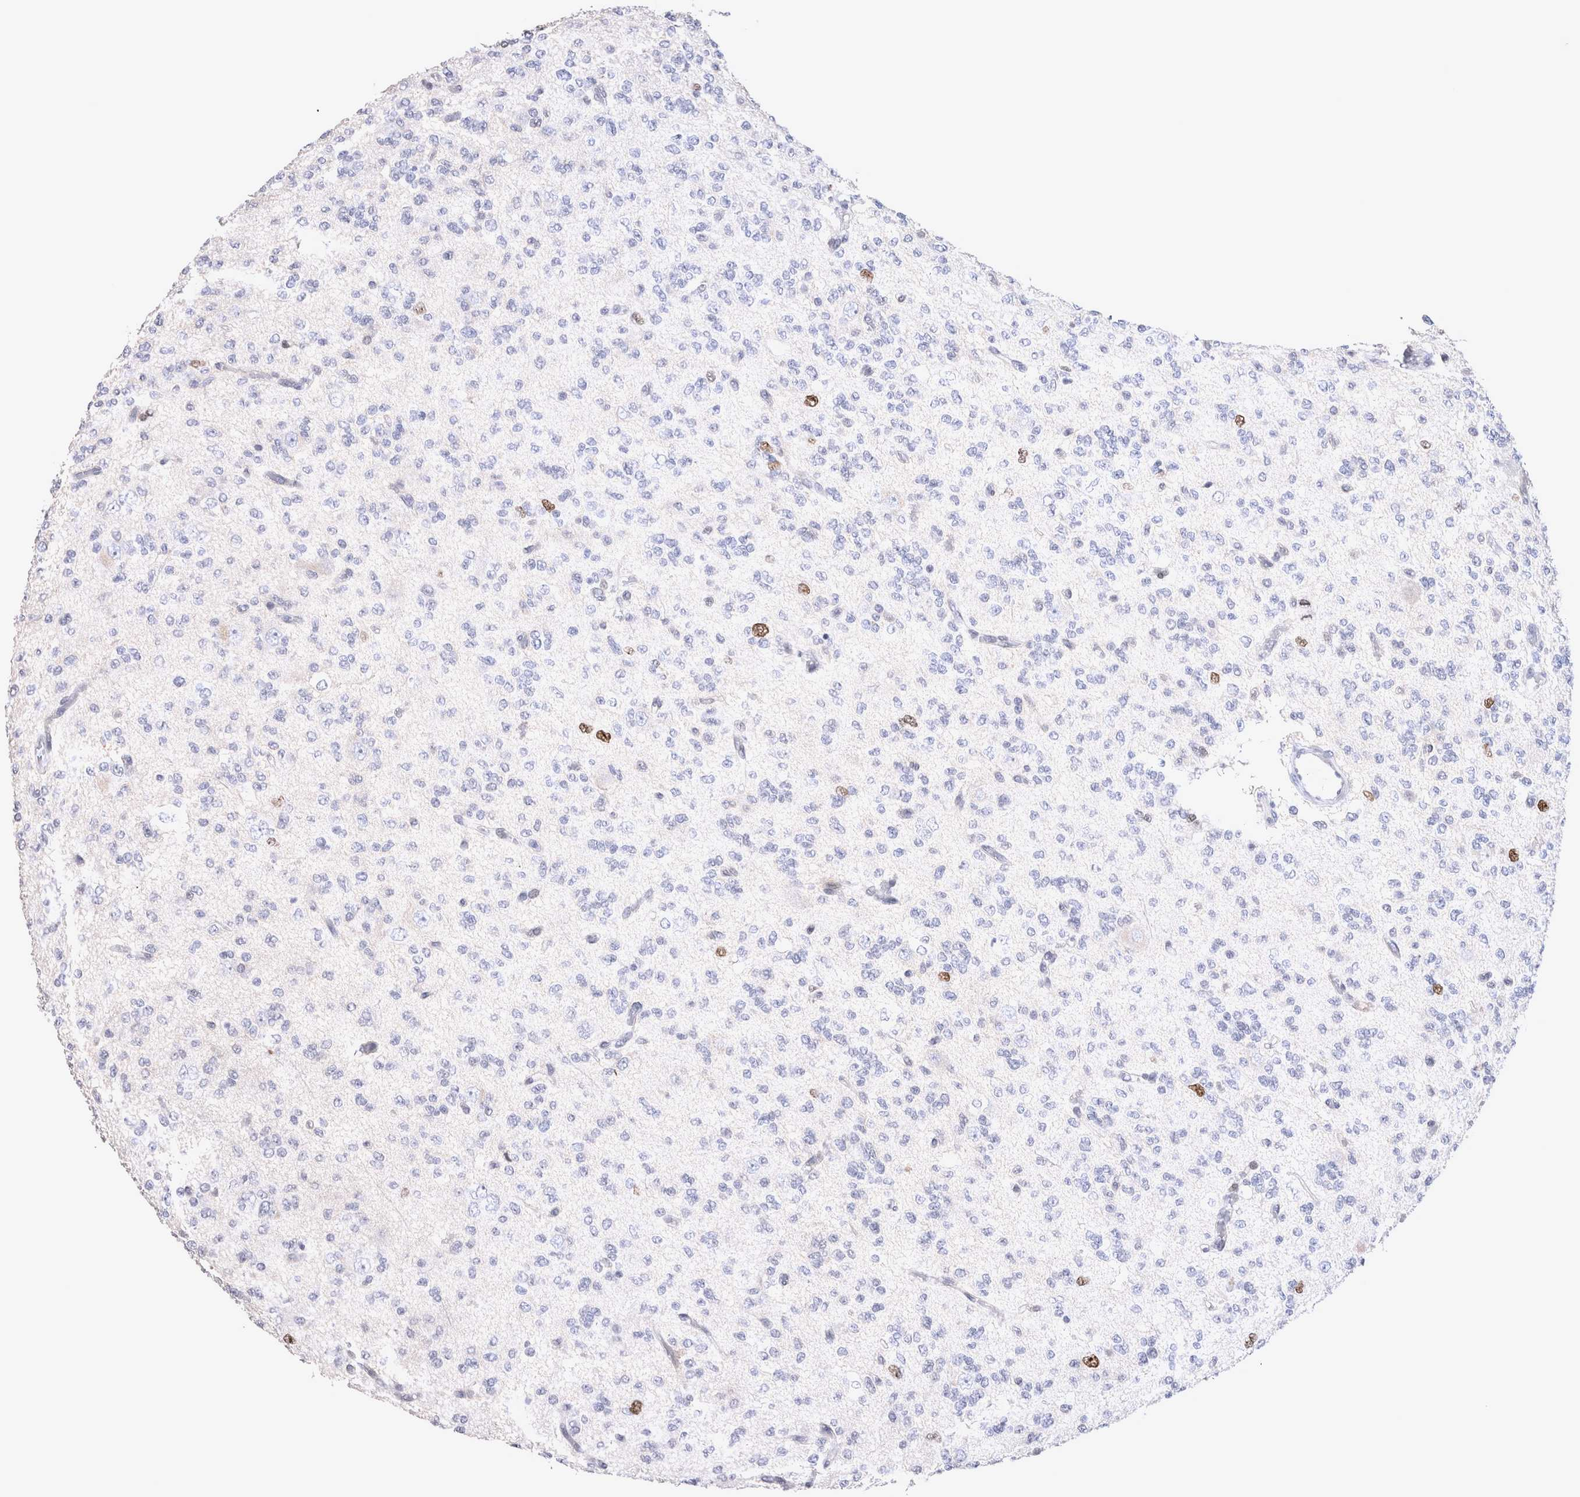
{"staining": {"intensity": "negative", "quantity": "none", "location": "none"}, "tissue": "glioma", "cell_type": "Tumor cells", "image_type": "cancer", "snomed": [{"axis": "morphology", "description": "Glioma, malignant, Low grade"}, {"axis": "topography", "description": "Brain"}], "caption": "A high-resolution image shows immunohistochemistry (IHC) staining of malignant glioma (low-grade), which shows no significant expression in tumor cells.", "gene": "KIF18B", "patient": {"sex": "male", "age": 38}}